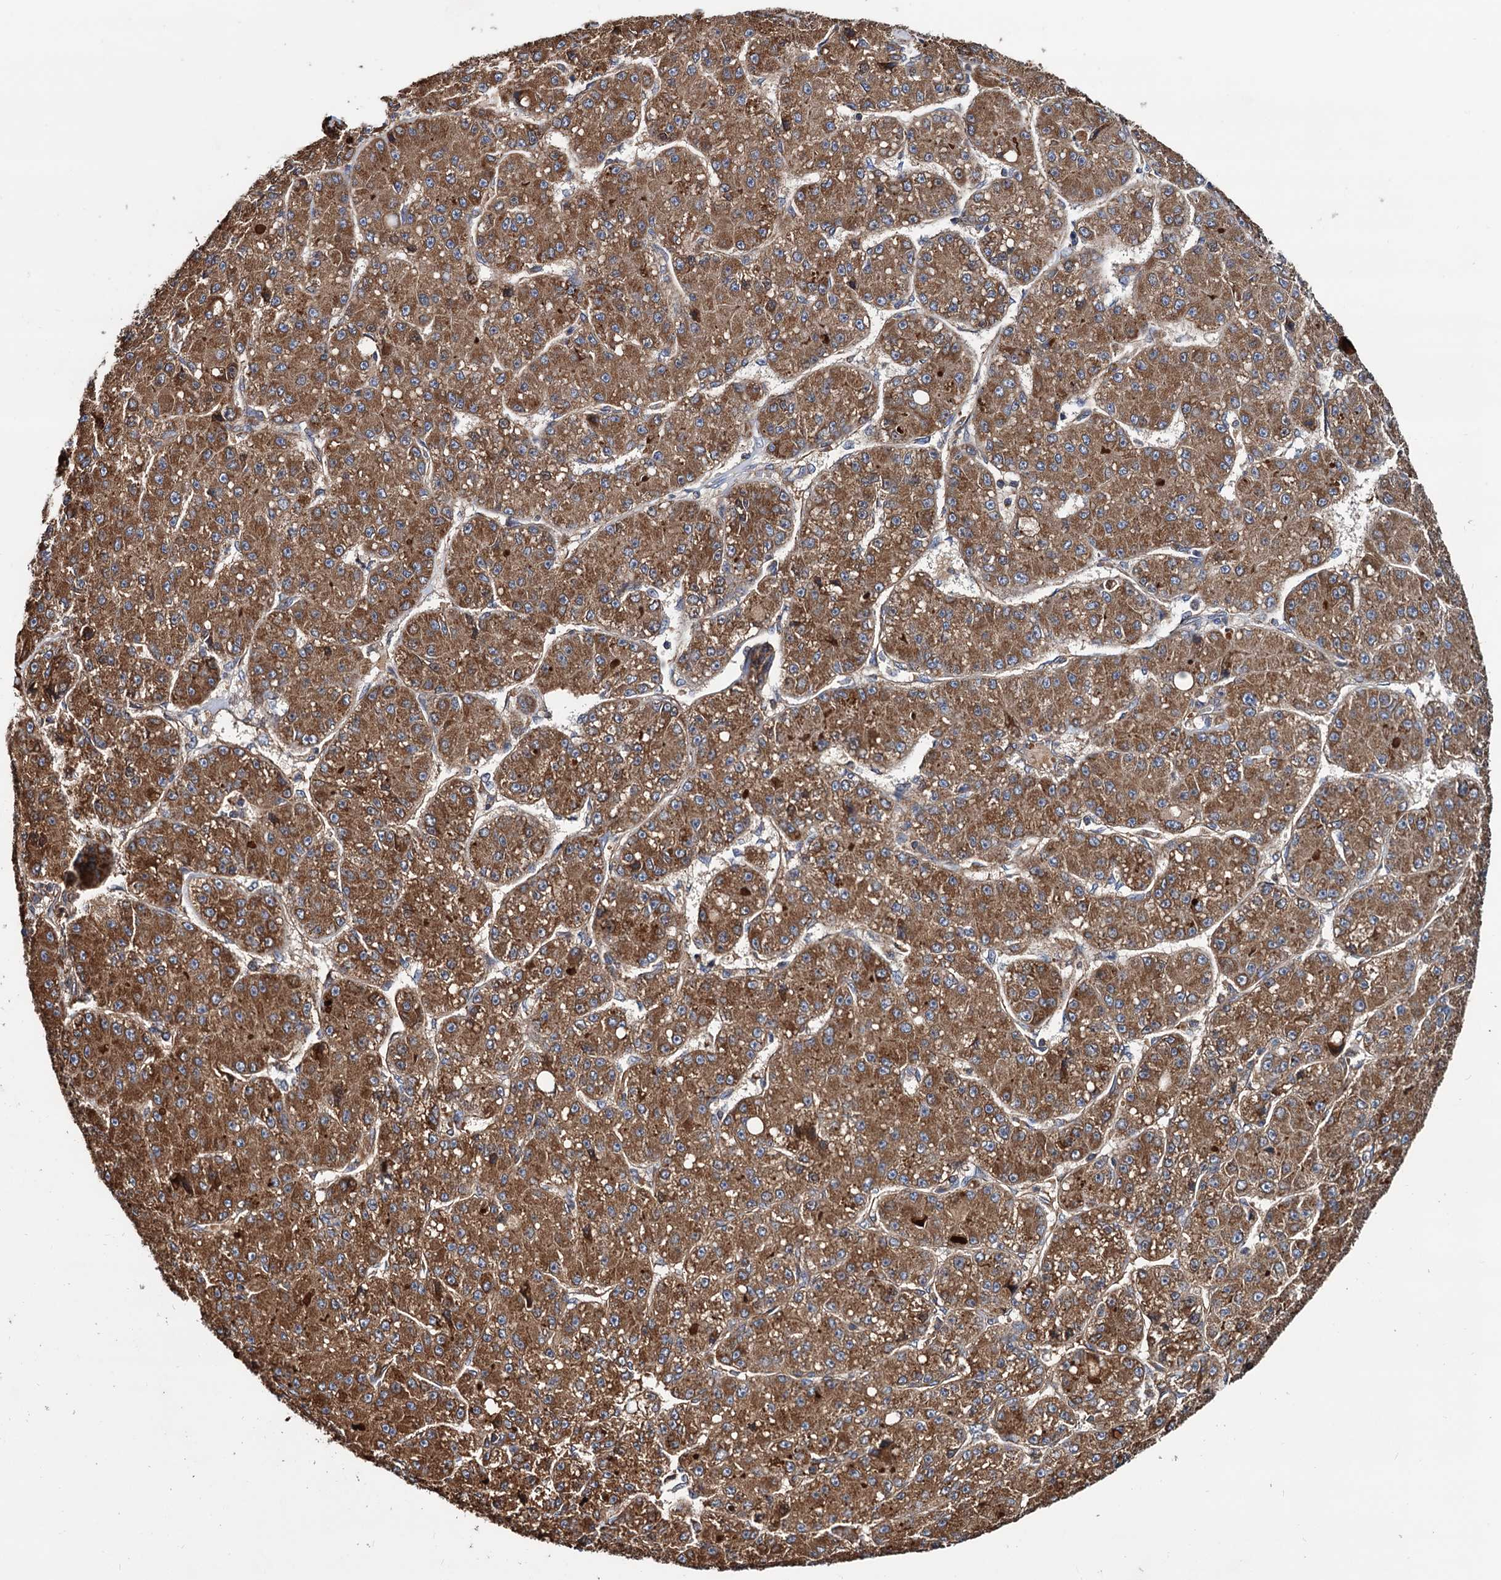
{"staining": {"intensity": "moderate", "quantity": ">75%", "location": "cytoplasmic/membranous"}, "tissue": "liver cancer", "cell_type": "Tumor cells", "image_type": "cancer", "snomed": [{"axis": "morphology", "description": "Carcinoma, Hepatocellular, NOS"}, {"axis": "topography", "description": "Liver"}], "caption": "This is an image of IHC staining of hepatocellular carcinoma (liver), which shows moderate positivity in the cytoplasmic/membranous of tumor cells.", "gene": "MRPL42", "patient": {"sex": "male", "age": 67}}